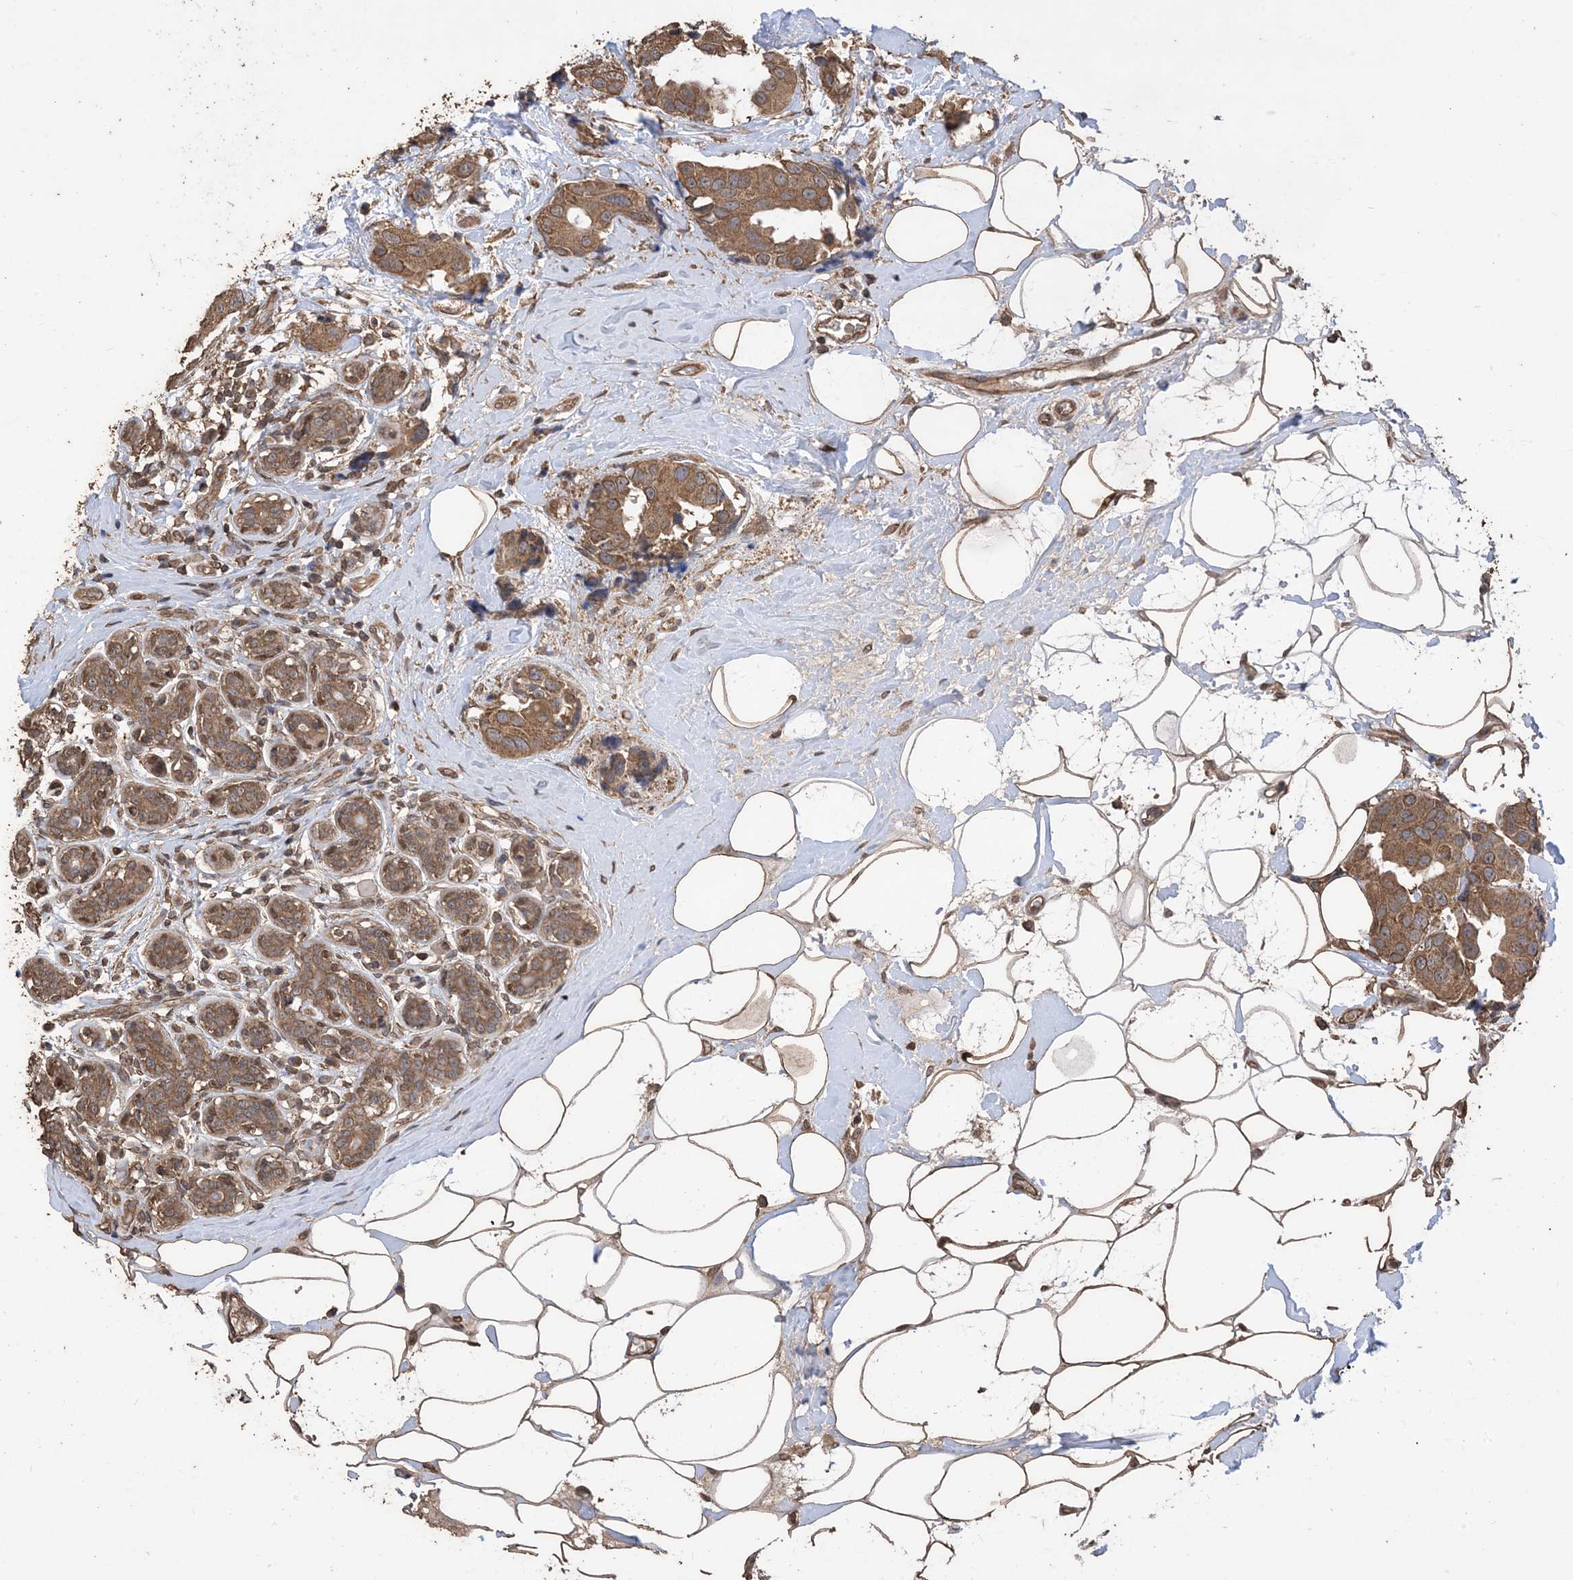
{"staining": {"intensity": "moderate", "quantity": ">75%", "location": "cytoplasmic/membranous"}, "tissue": "breast cancer", "cell_type": "Tumor cells", "image_type": "cancer", "snomed": [{"axis": "morphology", "description": "Normal tissue, NOS"}, {"axis": "morphology", "description": "Duct carcinoma"}, {"axis": "topography", "description": "Breast"}], "caption": "There is medium levels of moderate cytoplasmic/membranous staining in tumor cells of breast cancer, as demonstrated by immunohistochemical staining (brown color).", "gene": "ZKSCAN5", "patient": {"sex": "female", "age": 39}}